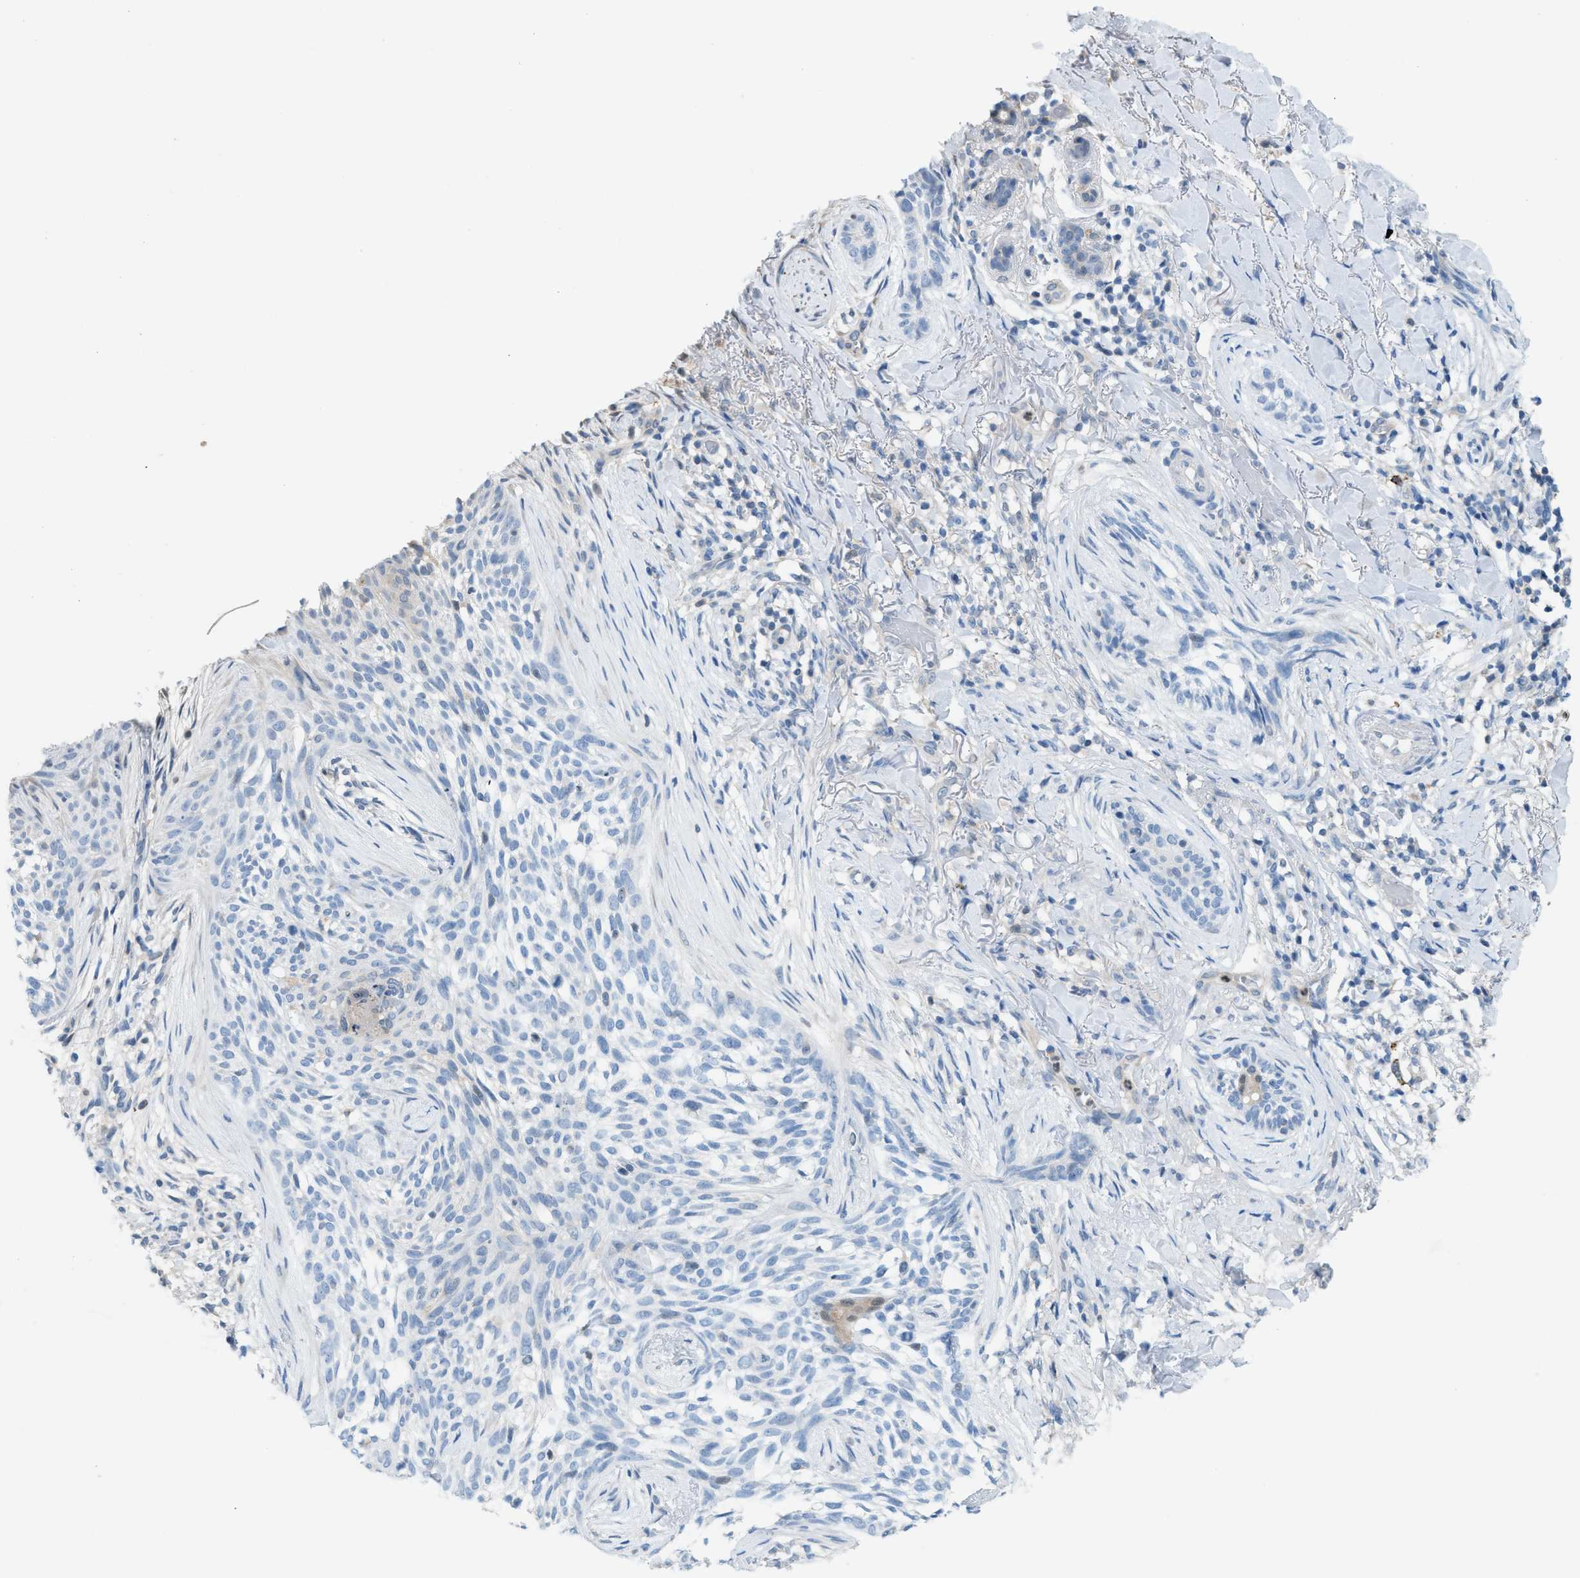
{"staining": {"intensity": "negative", "quantity": "none", "location": "none"}, "tissue": "skin cancer", "cell_type": "Tumor cells", "image_type": "cancer", "snomed": [{"axis": "morphology", "description": "Basal cell carcinoma"}, {"axis": "topography", "description": "Skin"}], "caption": "Immunohistochemical staining of skin cancer (basal cell carcinoma) shows no significant expression in tumor cells. The staining was performed using DAB (3,3'-diaminobenzidine) to visualize the protein expression in brown, while the nuclei were stained in blue with hematoxylin (Magnification: 20x).", "gene": "PPM1D", "patient": {"sex": "female", "age": 88}}